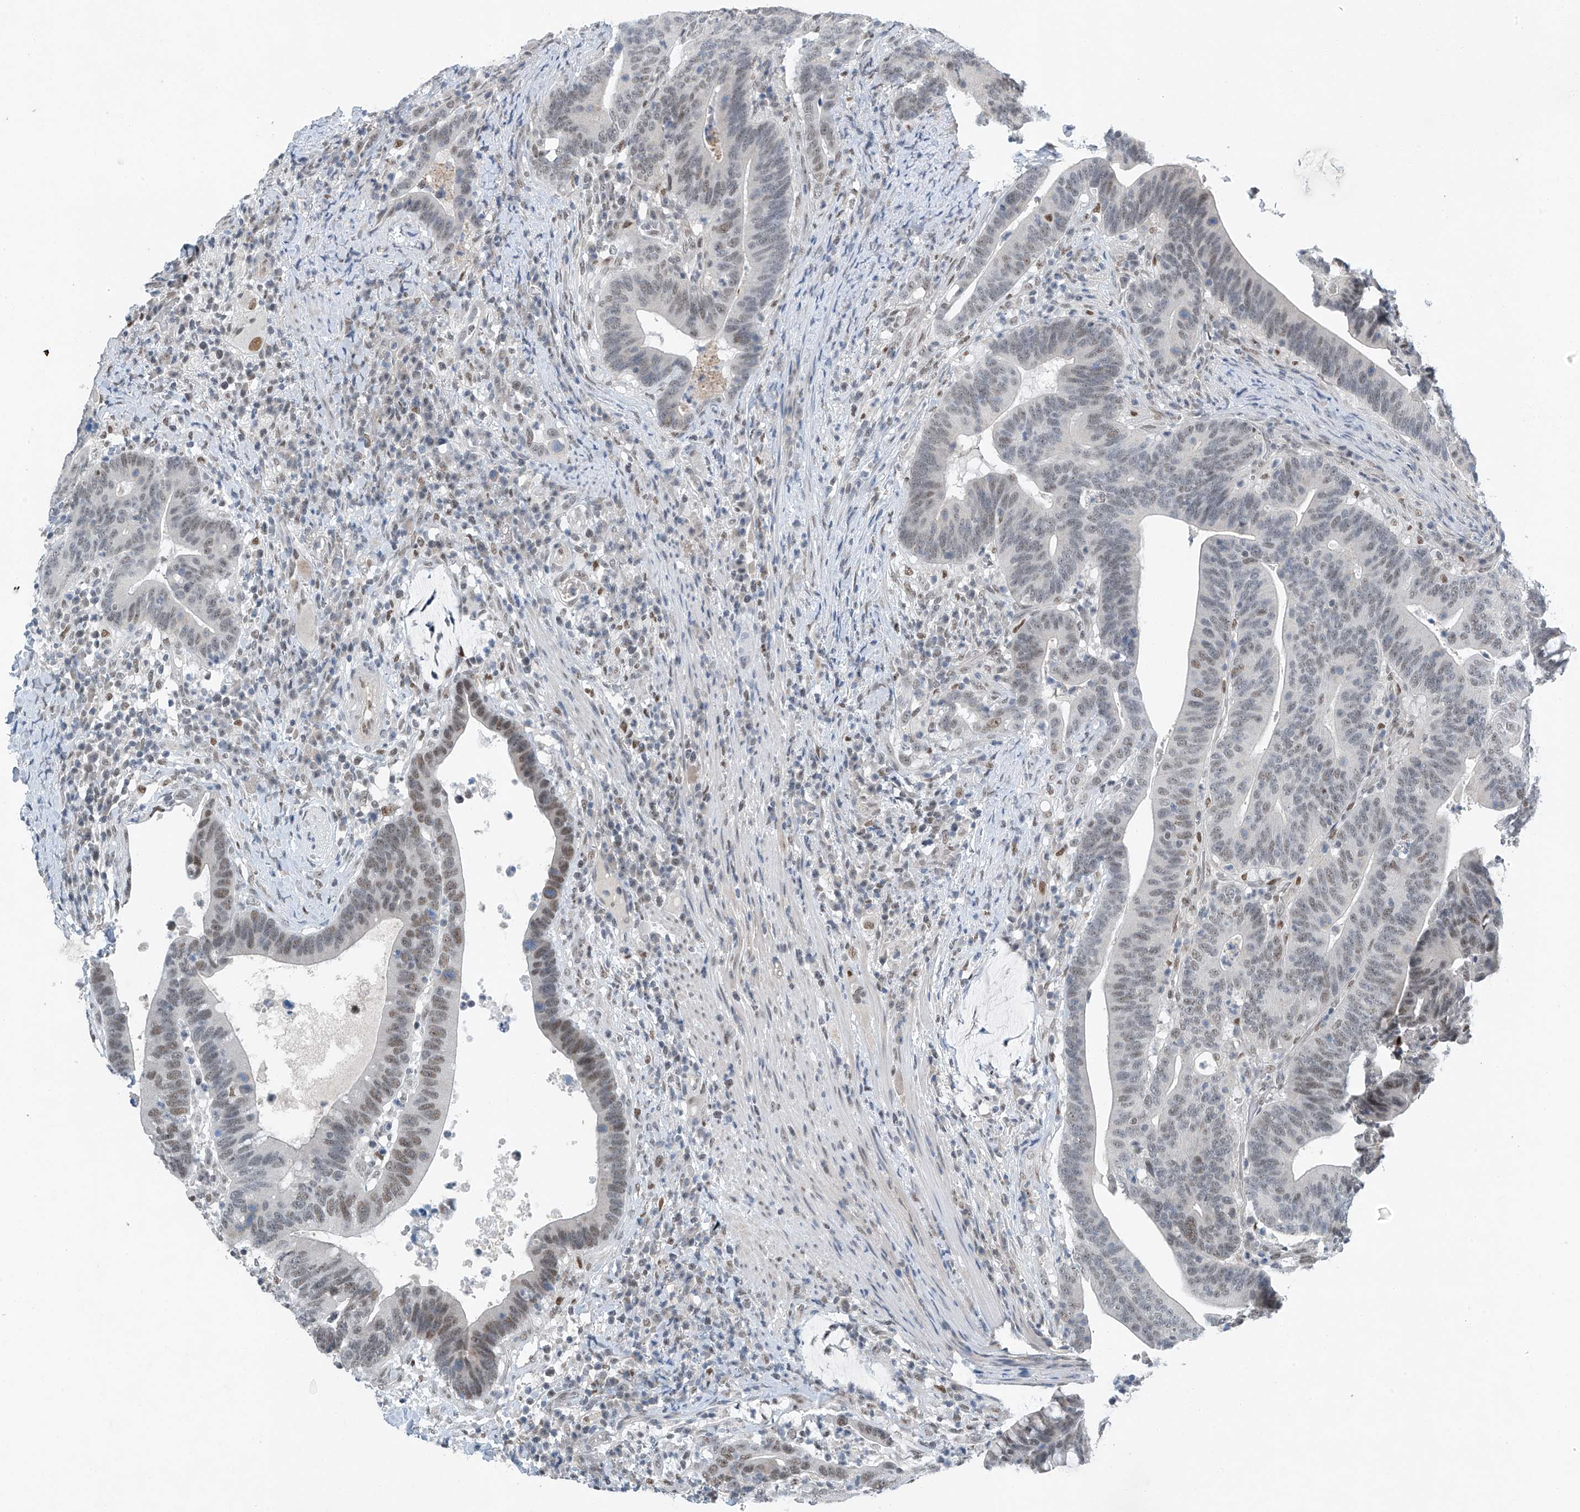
{"staining": {"intensity": "weak", "quantity": "25%-75%", "location": "nuclear"}, "tissue": "colorectal cancer", "cell_type": "Tumor cells", "image_type": "cancer", "snomed": [{"axis": "morphology", "description": "Adenocarcinoma, NOS"}, {"axis": "topography", "description": "Colon"}], "caption": "Protein staining displays weak nuclear positivity in approximately 25%-75% of tumor cells in adenocarcinoma (colorectal).", "gene": "TAF8", "patient": {"sex": "female", "age": 66}}